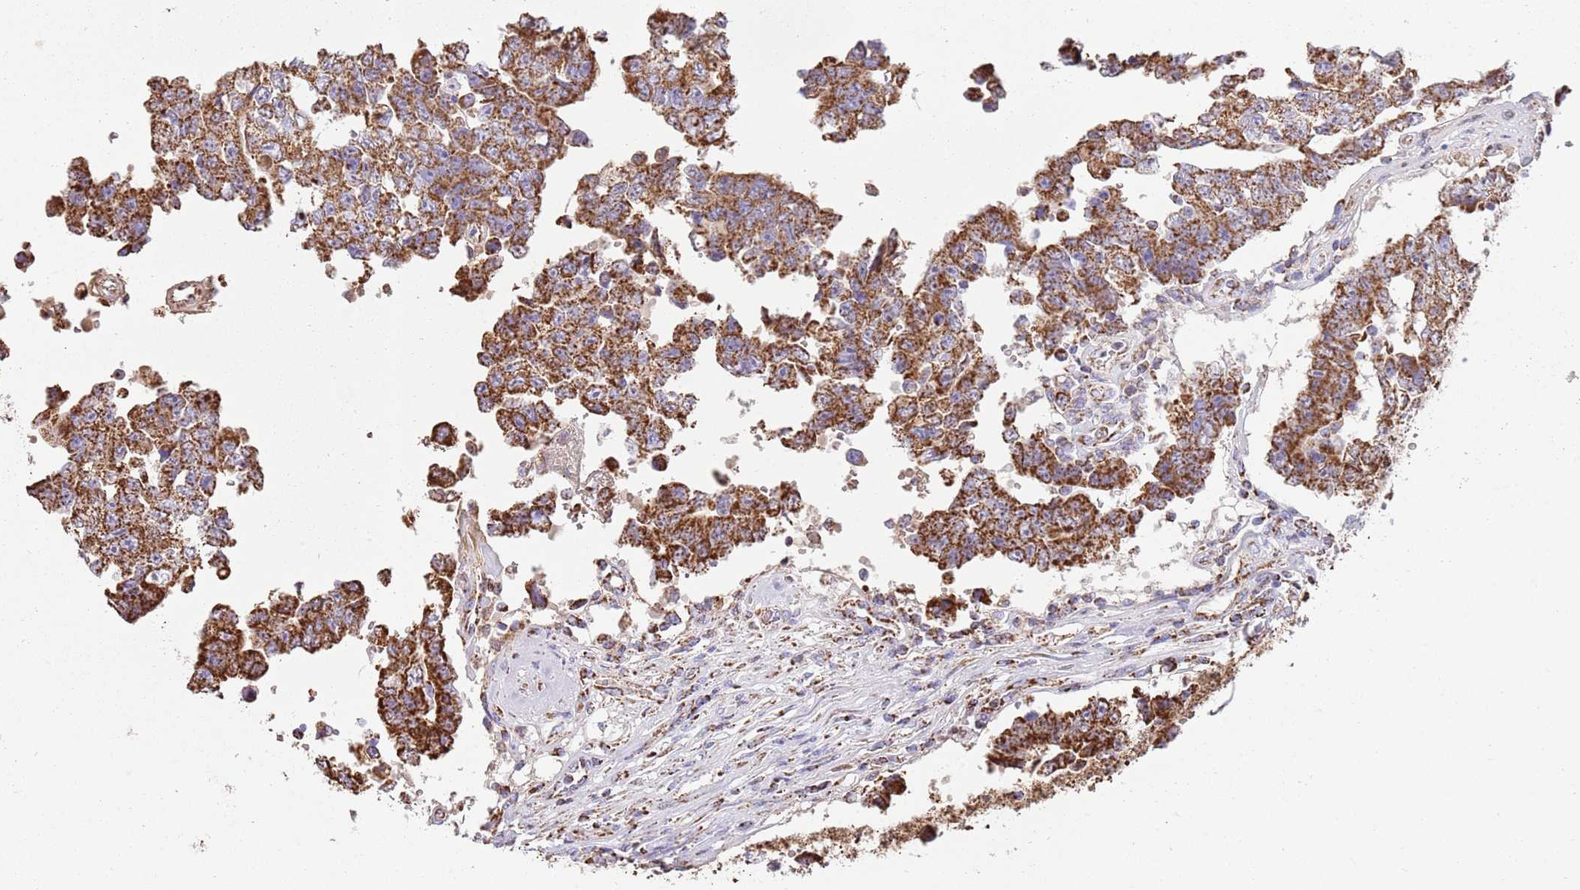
{"staining": {"intensity": "strong", "quantity": ">75%", "location": "cytoplasmic/membranous"}, "tissue": "testis cancer", "cell_type": "Tumor cells", "image_type": "cancer", "snomed": [{"axis": "morphology", "description": "Normal tissue, NOS"}, {"axis": "morphology", "description": "Carcinoma, Embryonal, NOS"}, {"axis": "topography", "description": "Testis"}, {"axis": "topography", "description": "Epididymis"}], "caption": "Immunohistochemistry (IHC) photomicrograph of neoplastic tissue: testis cancer (embryonal carcinoma) stained using immunohistochemistry shows high levels of strong protein expression localized specifically in the cytoplasmic/membranous of tumor cells, appearing as a cytoplasmic/membranous brown color.", "gene": "TTLL1", "patient": {"sex": "male", "age": 25}}